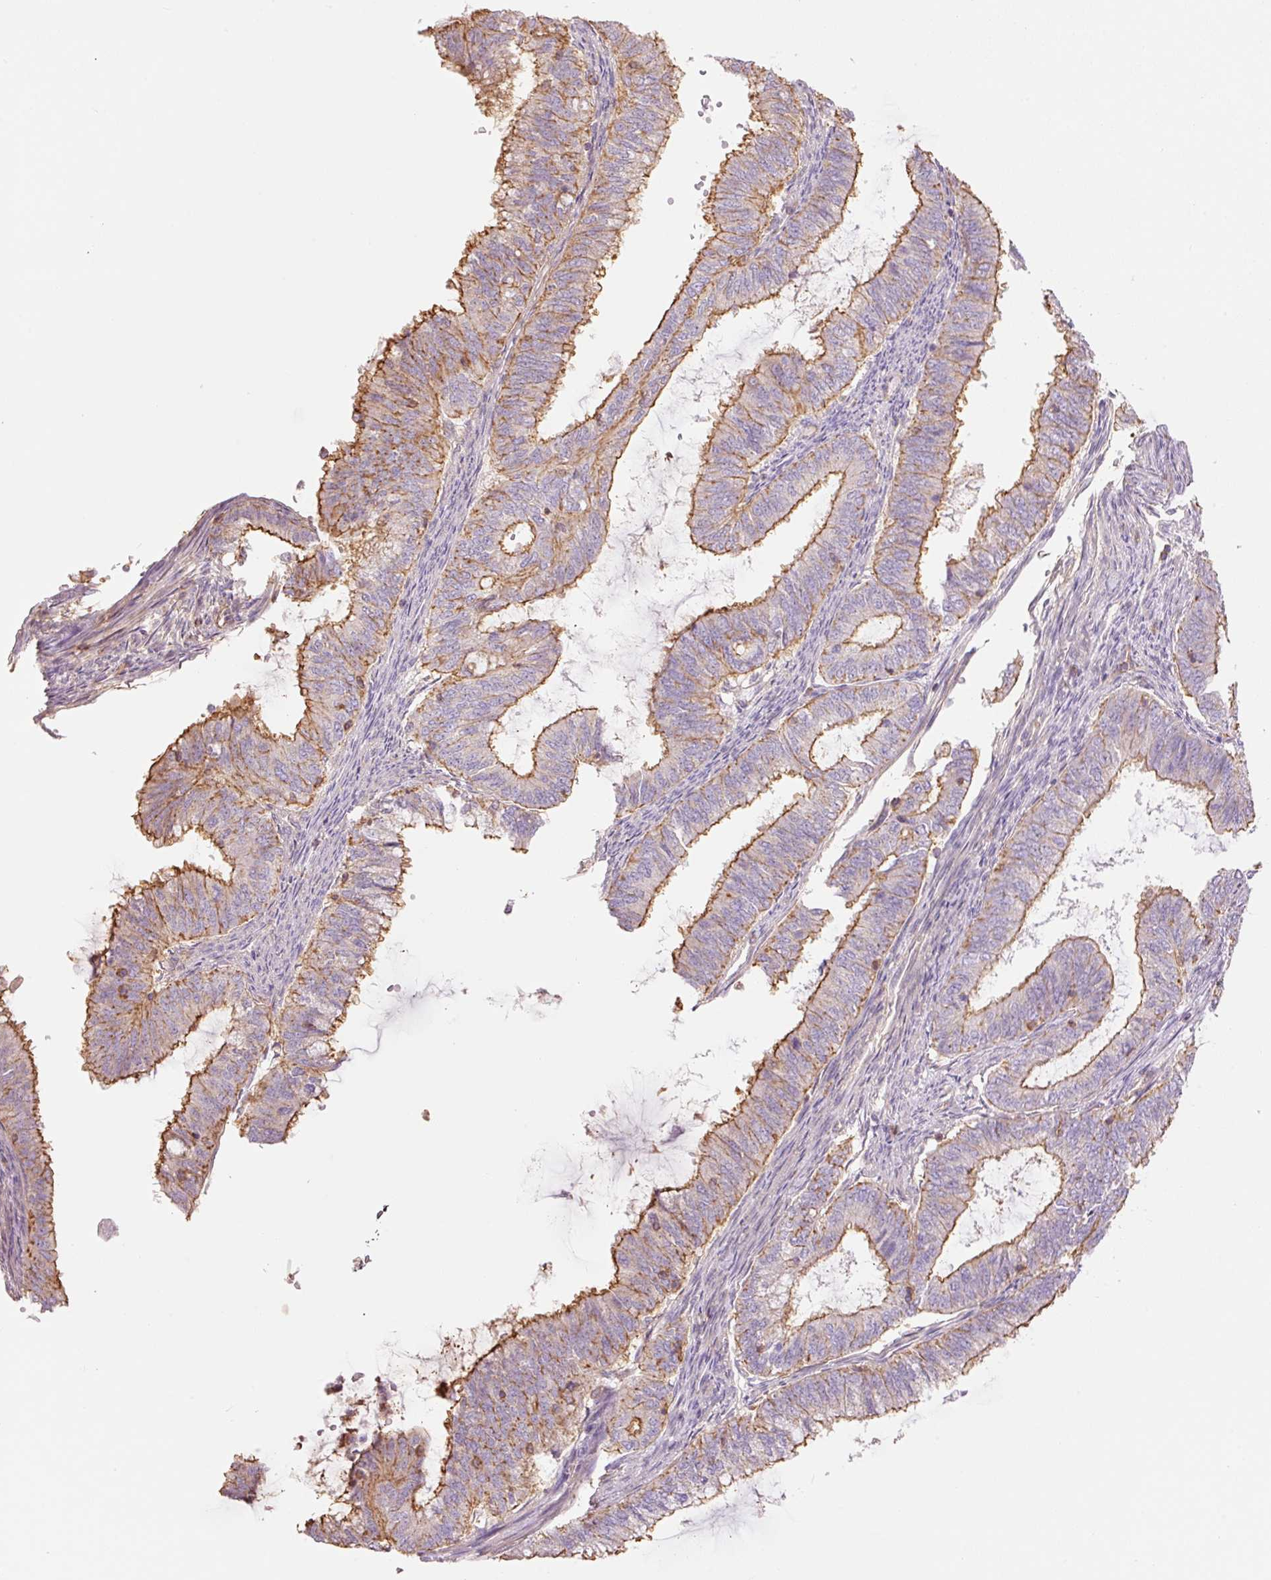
{"staining": {"intensity": "moderate", "quantity": "25%-75%", "location": "cytoplasmic/membranous"}, "tissue": "endometrial cancer", "cell_type": "Tumor cells", "image_type": "cancer", "snomed": [{"axis": "morphology", "description": "Adenocarcinoma, NOS"}, {"axis": "topography", "description": "Endometrium"}], "caption": "Adenocarcinoma (endometrial) tissue displays moderate cytoplasmic/membranous staining in about 25%-75% of tumor cells", "gene": "PPP1R1B", "patient": {"sex": "female", "age": 51}}